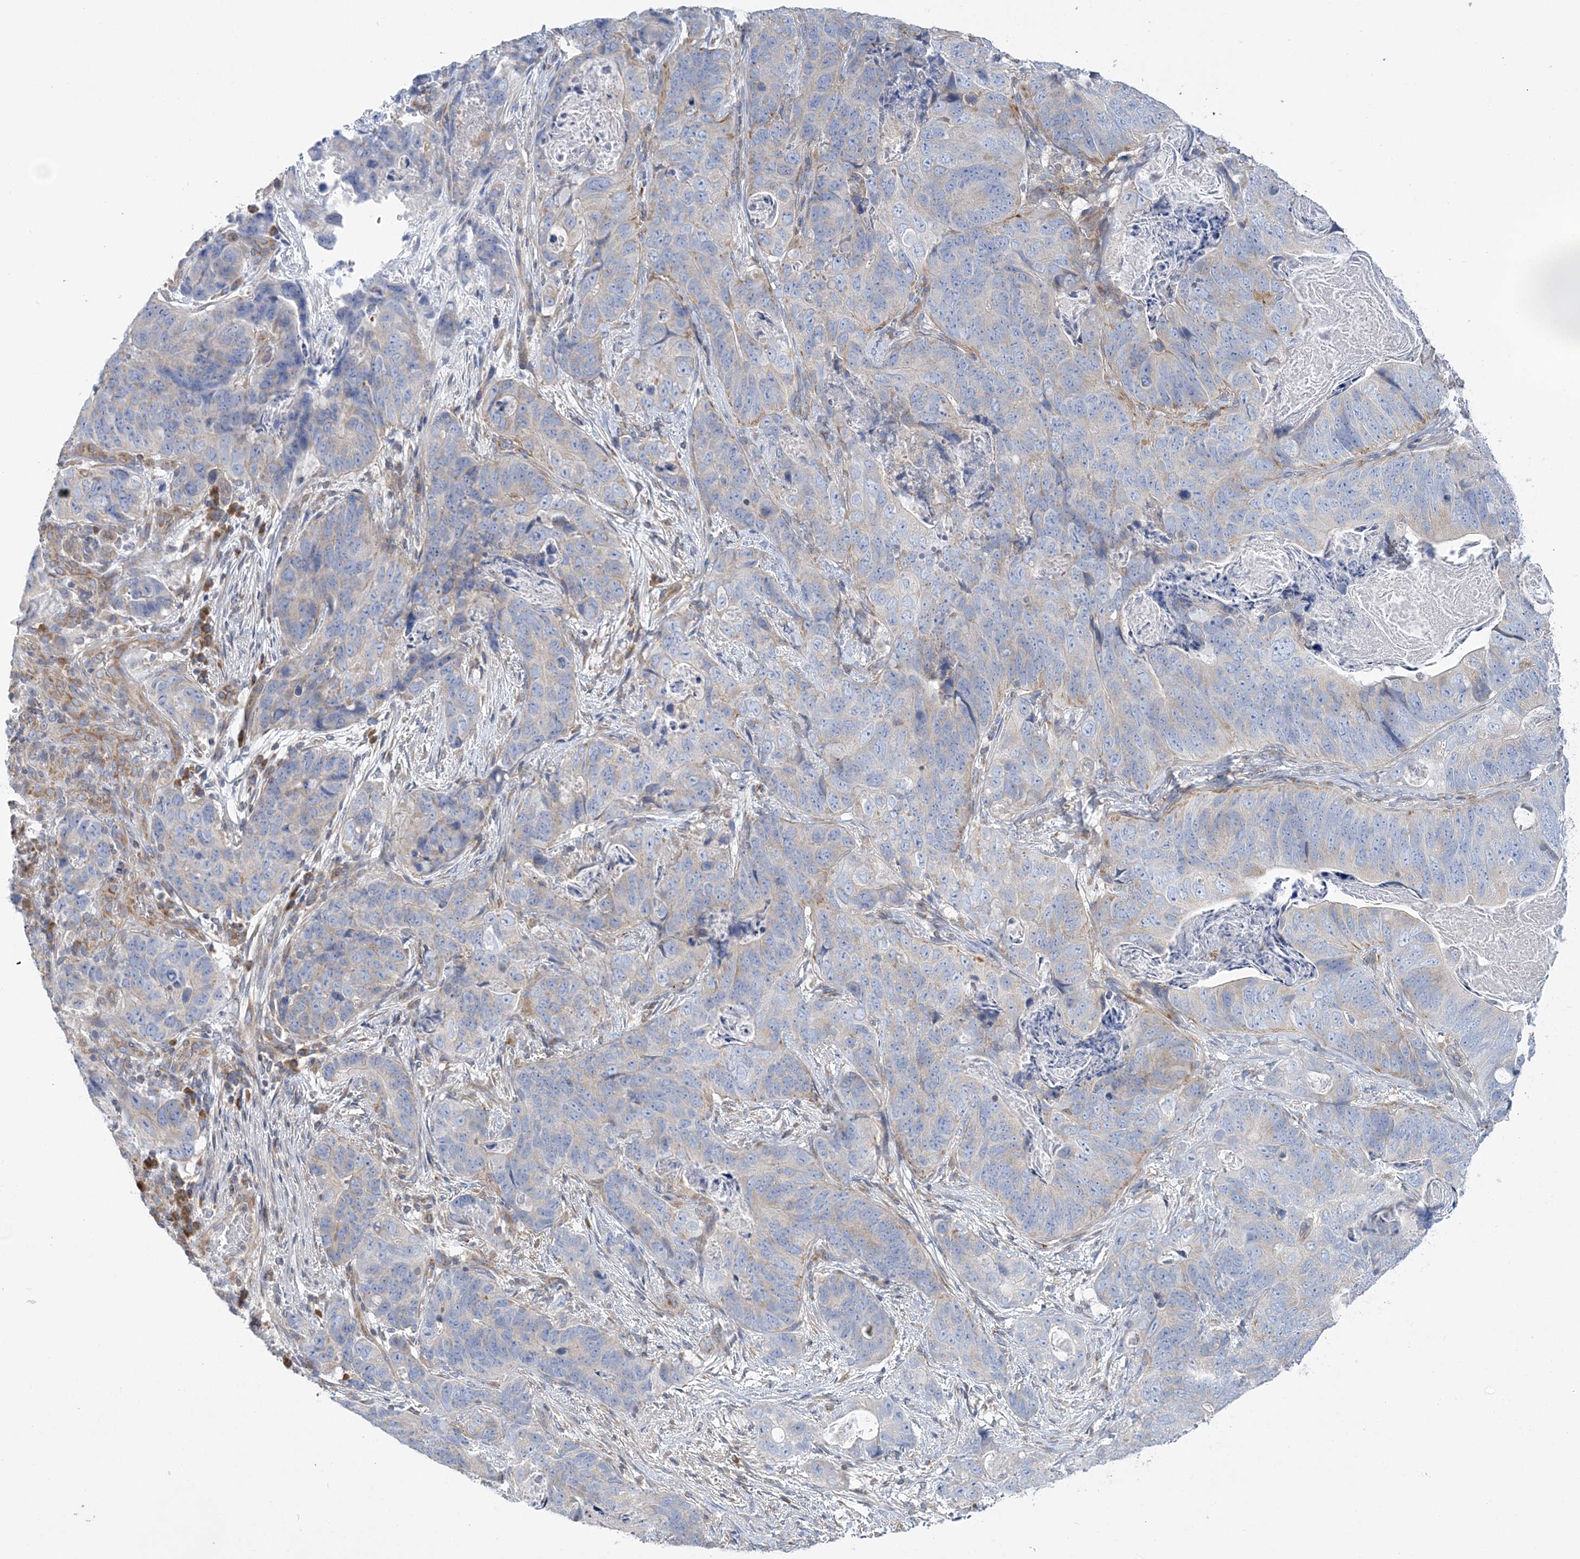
{"staining": {"intensity": "weak", "quantity": "<25%", "location": "cytoplasmic/membranous"}, "tissue": "stomach cancer", "cell_type": "Tumor cells", "image_type": "cancer", "snomed": [{"axis": "morphology", "description": "Normal tissue, NOS"}, {"axis": "morphology", "description": "Adenocarcinoma, NOS"}, {"axis": "topography", "description": "Stomach"}], "caption": "This is an immunohistochemistry (IHC) photomicrograph of stomach adenocarcinoma. There is no staining in tumor cells.", "gene": "FAM114A2", "patient": {"sex": "female", "age": 89}}